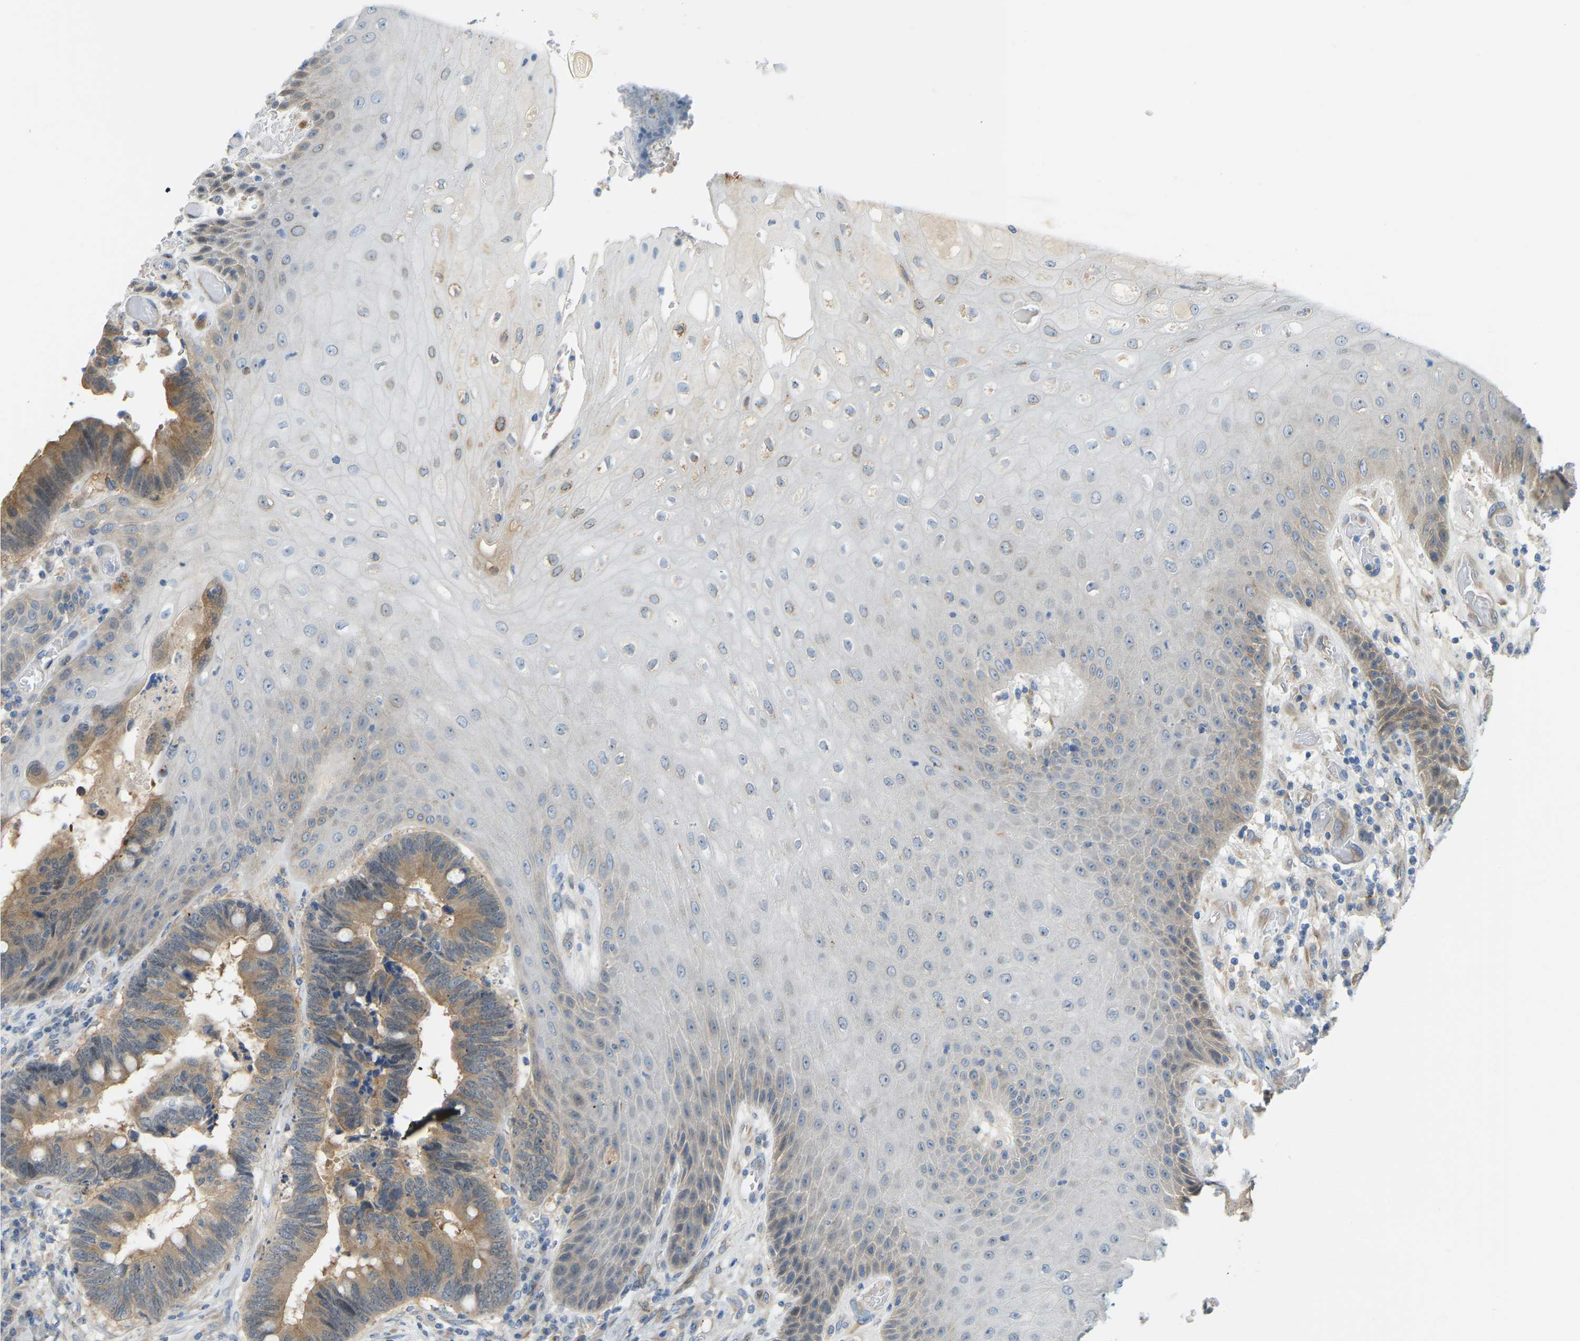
{"staining": {"intensity": "moderate", "quantity": ">75%", "location": "cytoplasmic/membranous"}, "tissue": "colorectal cancer", "cell_type": "Tumor cells", "image_type": "cancer", "snomed": [{"axis": "morphology", "description": "Adenocarcinoma, NOS"}, {"axis": "topography", "description": "Rectum"}, {"axis": "topography", "description": "Anal"}], "caption": "This image demonstrates immunohistochemistry staining of colorectal adenocarcinoma, with medium moderate cytoplasmic/membranous positivity in about >75% of tumor cells.", "gene": "NME8", "patient": {"sex": "female", "age": 89}}